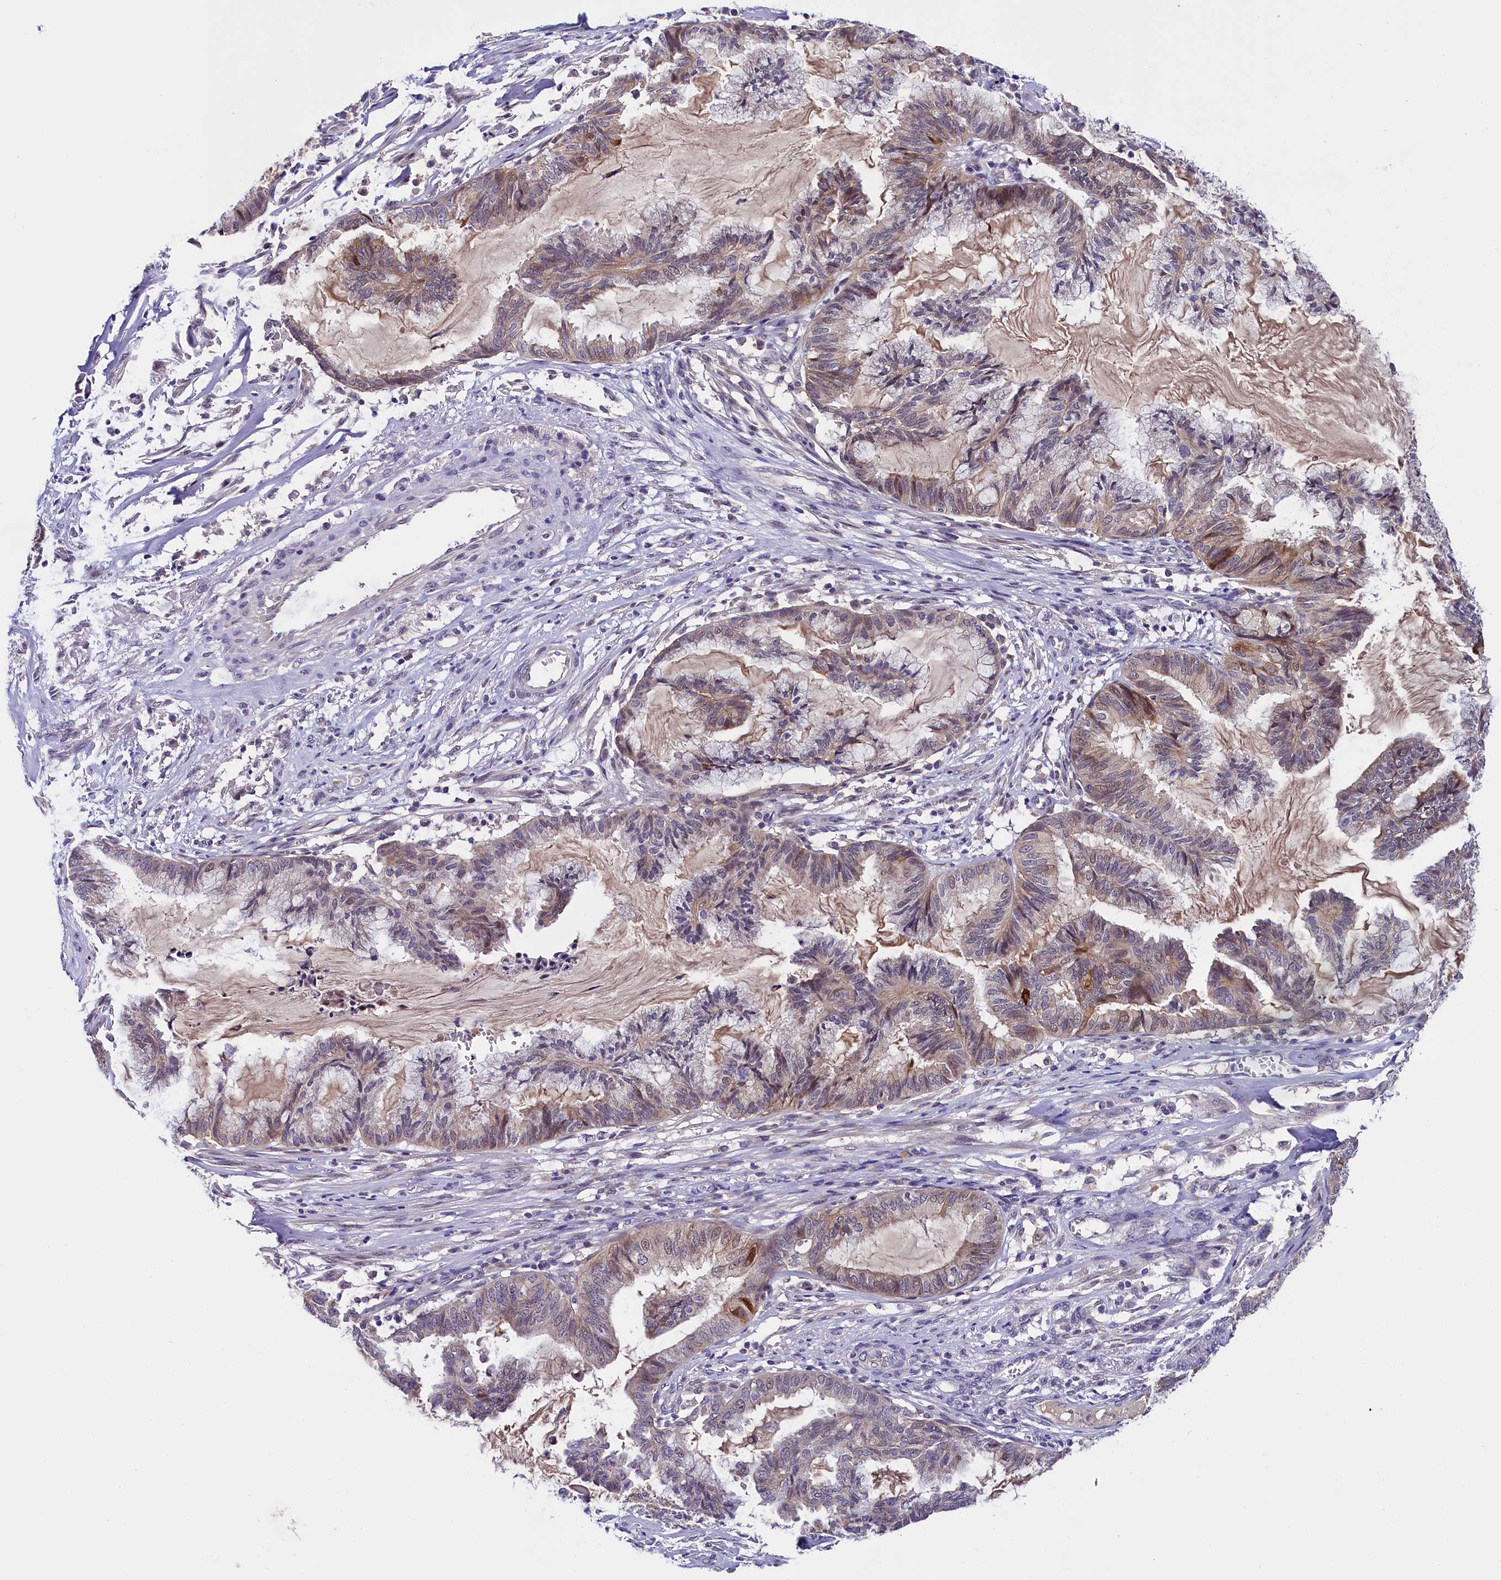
{"staining": {"intensity": "weak", "quantity": "<25%", "location": "cytoplasmic/membranous"}, "tissue": "endometrial cancer", "cell_type": "Tumor cells", "image_type": "cancer", "snomed": [{"axis": "morphology", "description": "Adenocarcinoma, NOS"}, {"axis": "topography", "description": "Endometrium"}], "caption": "Image shows no significant protein expression in tumor cells of adenocarcinoma (endometrial). (Brightfield microscopy of DAB immunohistochemistry at high magnification).", "gene": "ENKD1", "patient": {"sex": "female", "age": 86}}